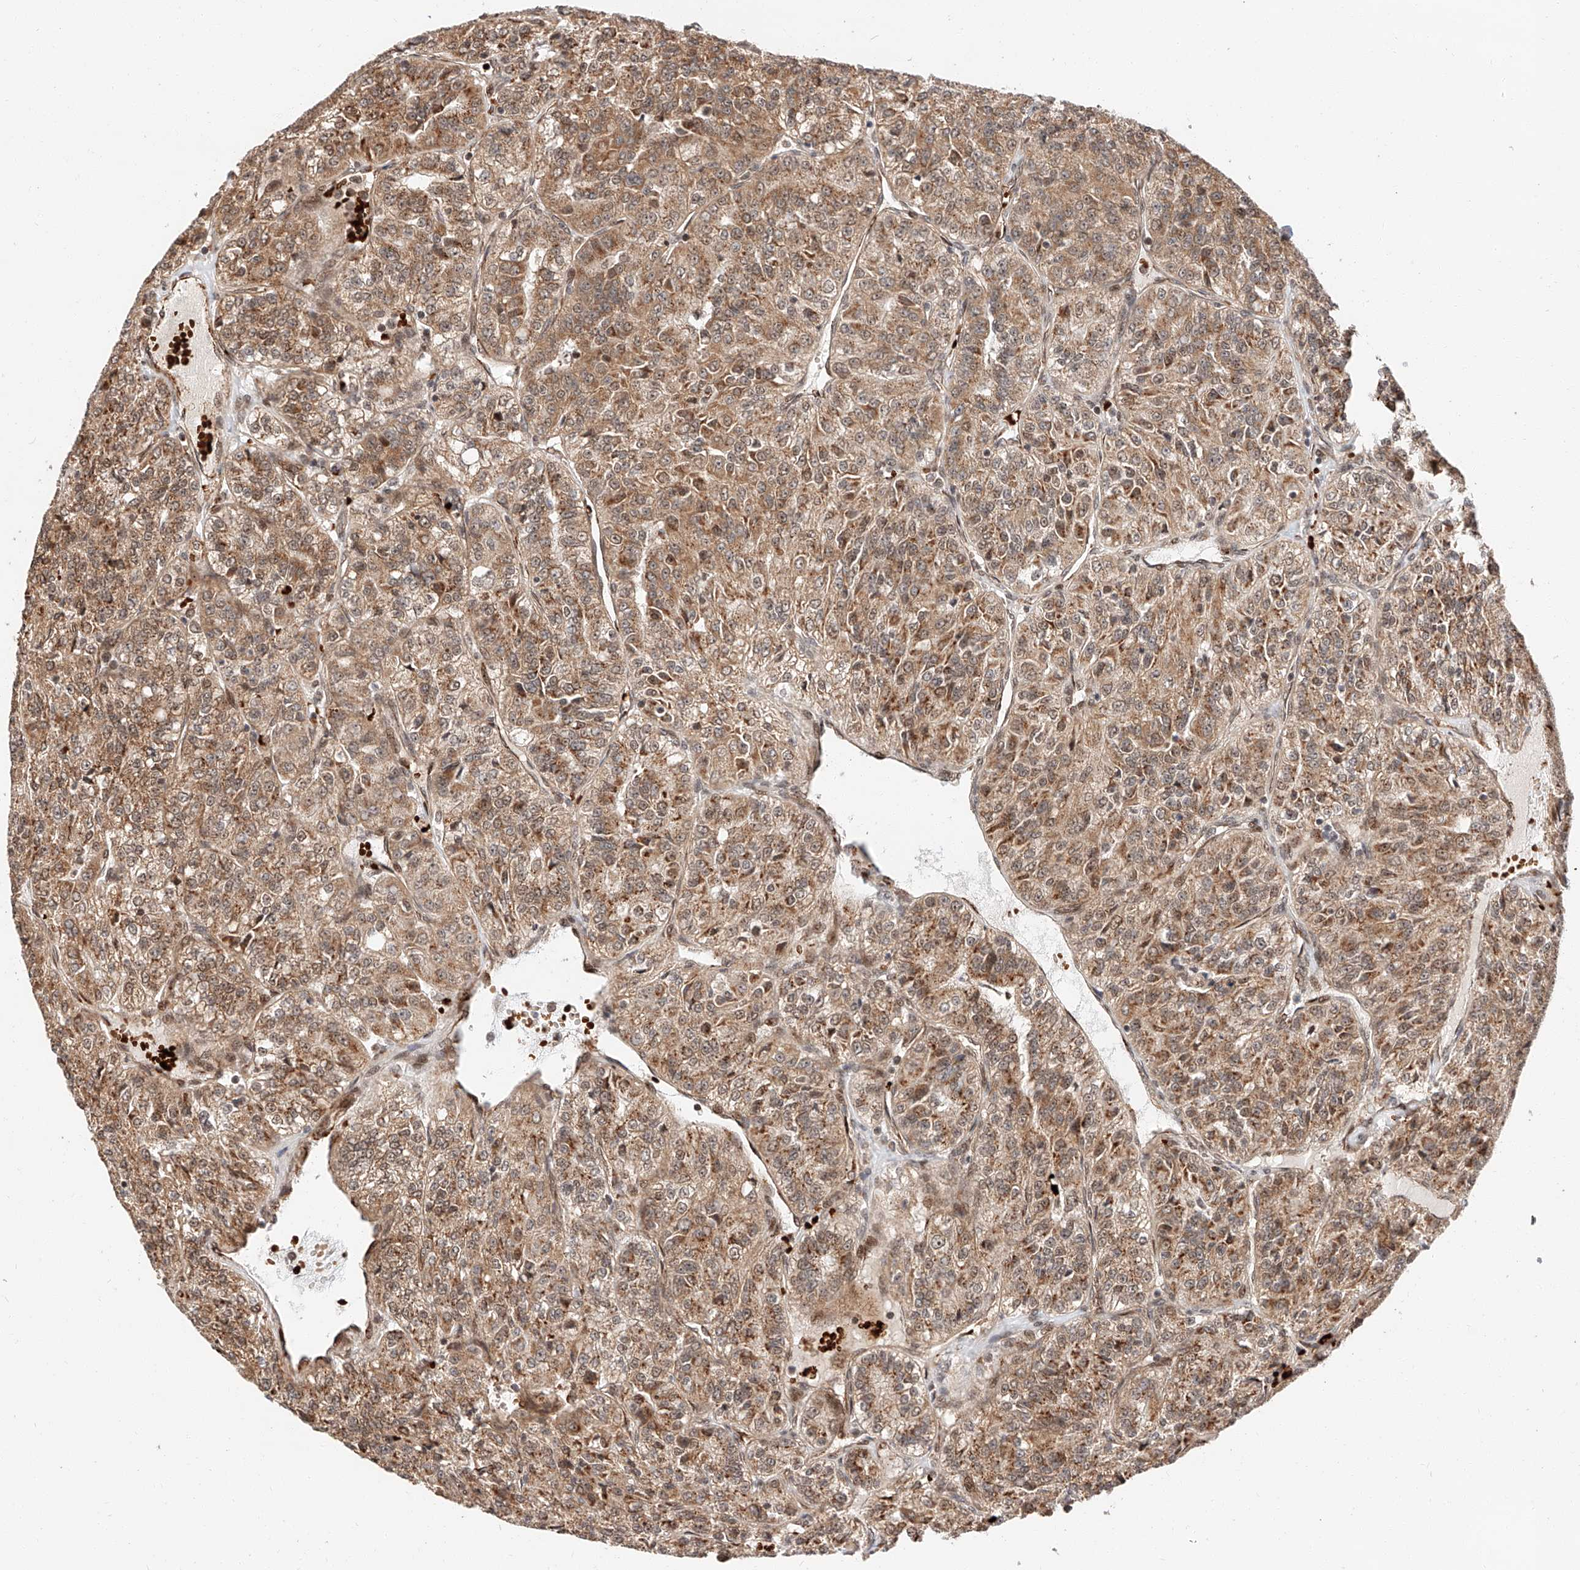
{"staining": {"intensity": "moderate", "quantity": ">75%", "location": "cytoplasmic/membranous"}, "tissue": "renal cancer", "cell_type": "Tumor cells", "image_type": "cancer", "snomed": [{"axis": "morphology", "description": "Adenocarcinoma, NOS"}, {"axis": "topography", "description": "Kidney"}], "caption": "This is a micrograph of IHC staining of renal cancer, which shows moderate expression in the cytoplasmic/membranous of tumor cells.", "gene": "THTPA", "patient": {"sex": "female", "age": 63}}